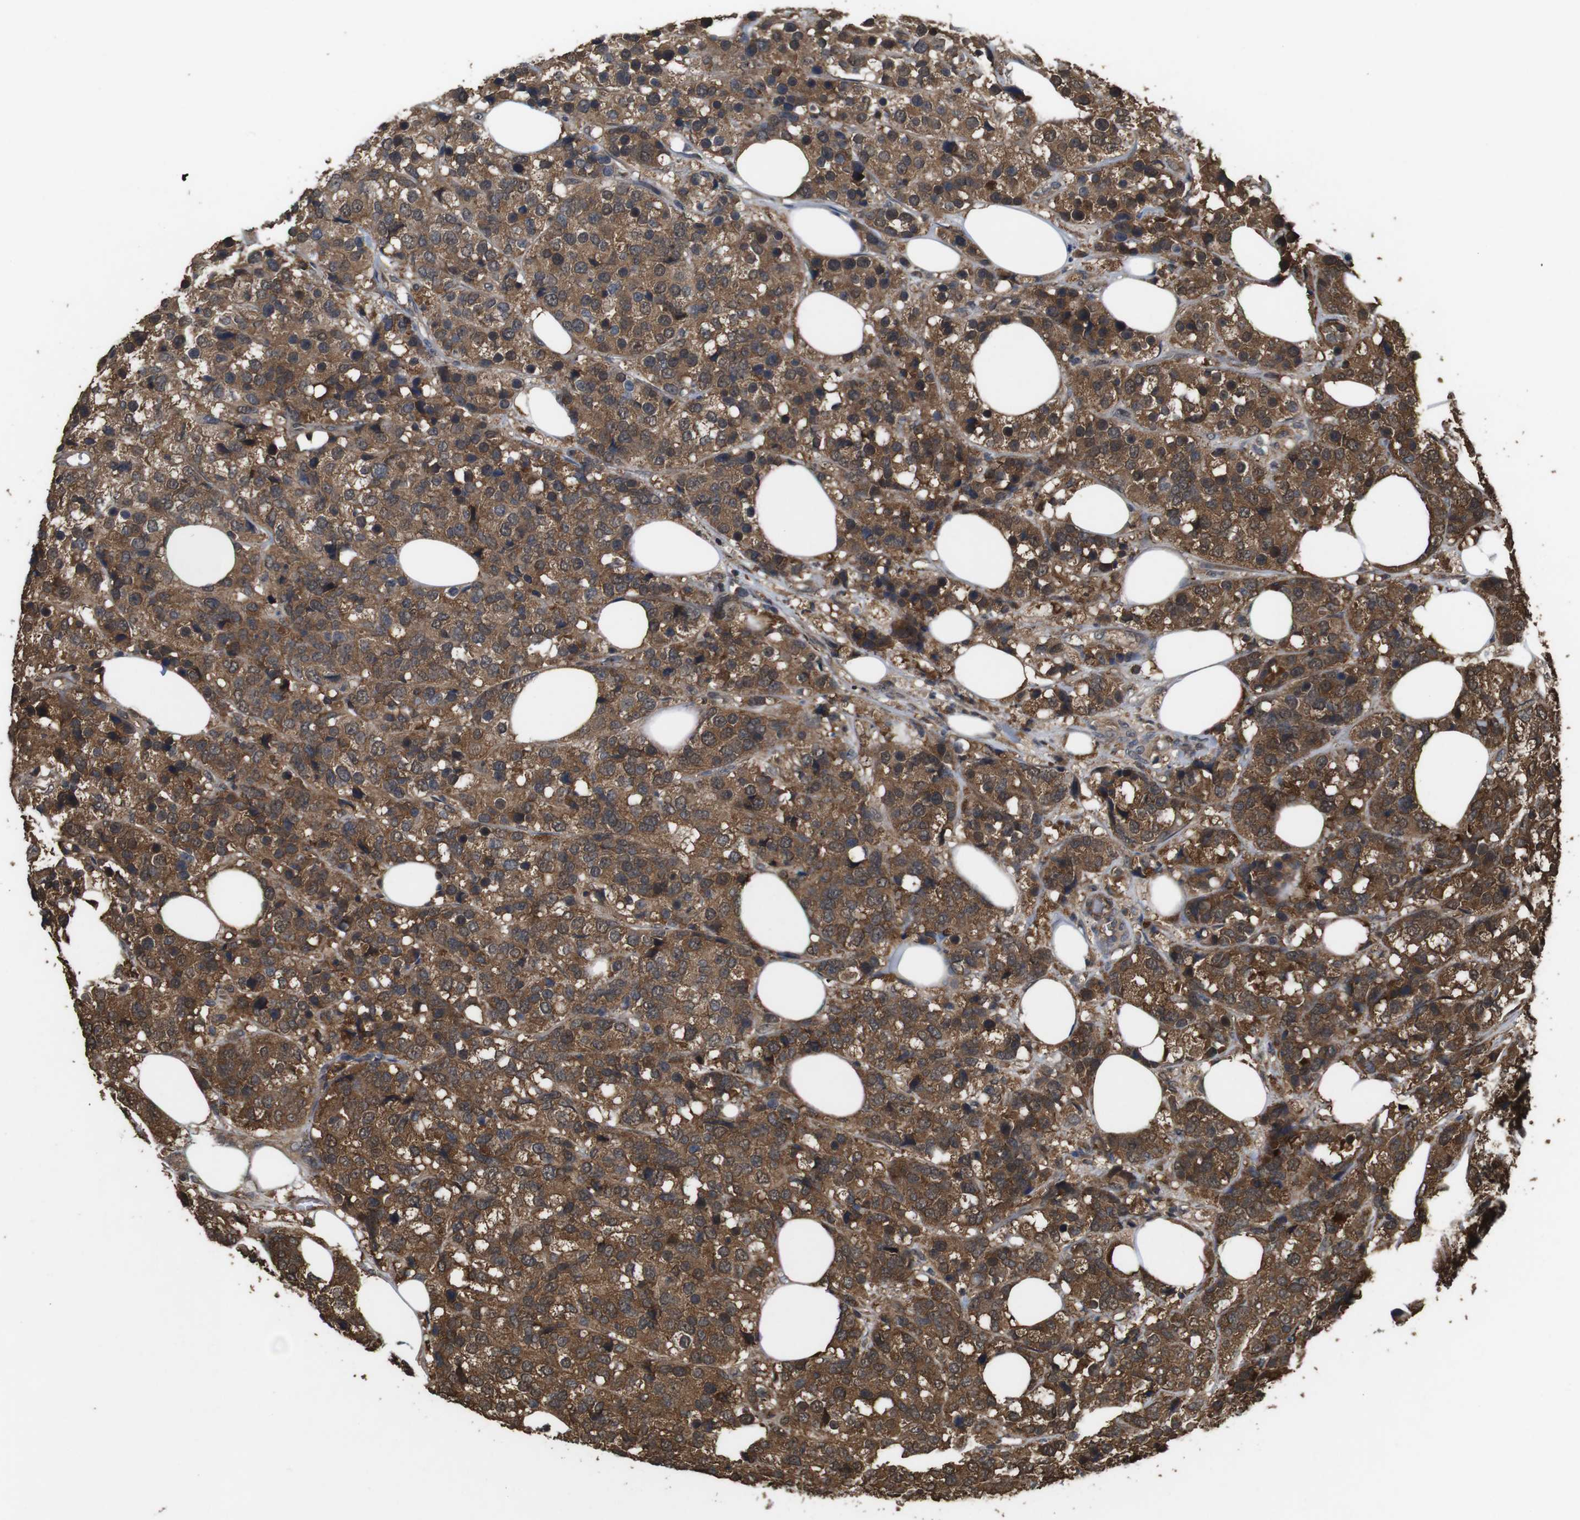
{"staining": {"intensity": "strong", "quantity": ">75%", "location": "cytoplasmic/membranous"}, "tissue": "breast cancer", "cell_type": "Tumor cells", "image_type": "cancer", "snomed": [{"axis": "morphology", "description": "Lobular carcinoma"}, {"axis": "topography", "description": "Breast"}], "caption": "The immunohistochemical stain labels strong cytoplasmic/membranous positivity in tumor cells of breast cancer (lobular carcinoma) tissue.", "gene": "BAG4", "patient": {"sex": "female", "age": 59}}